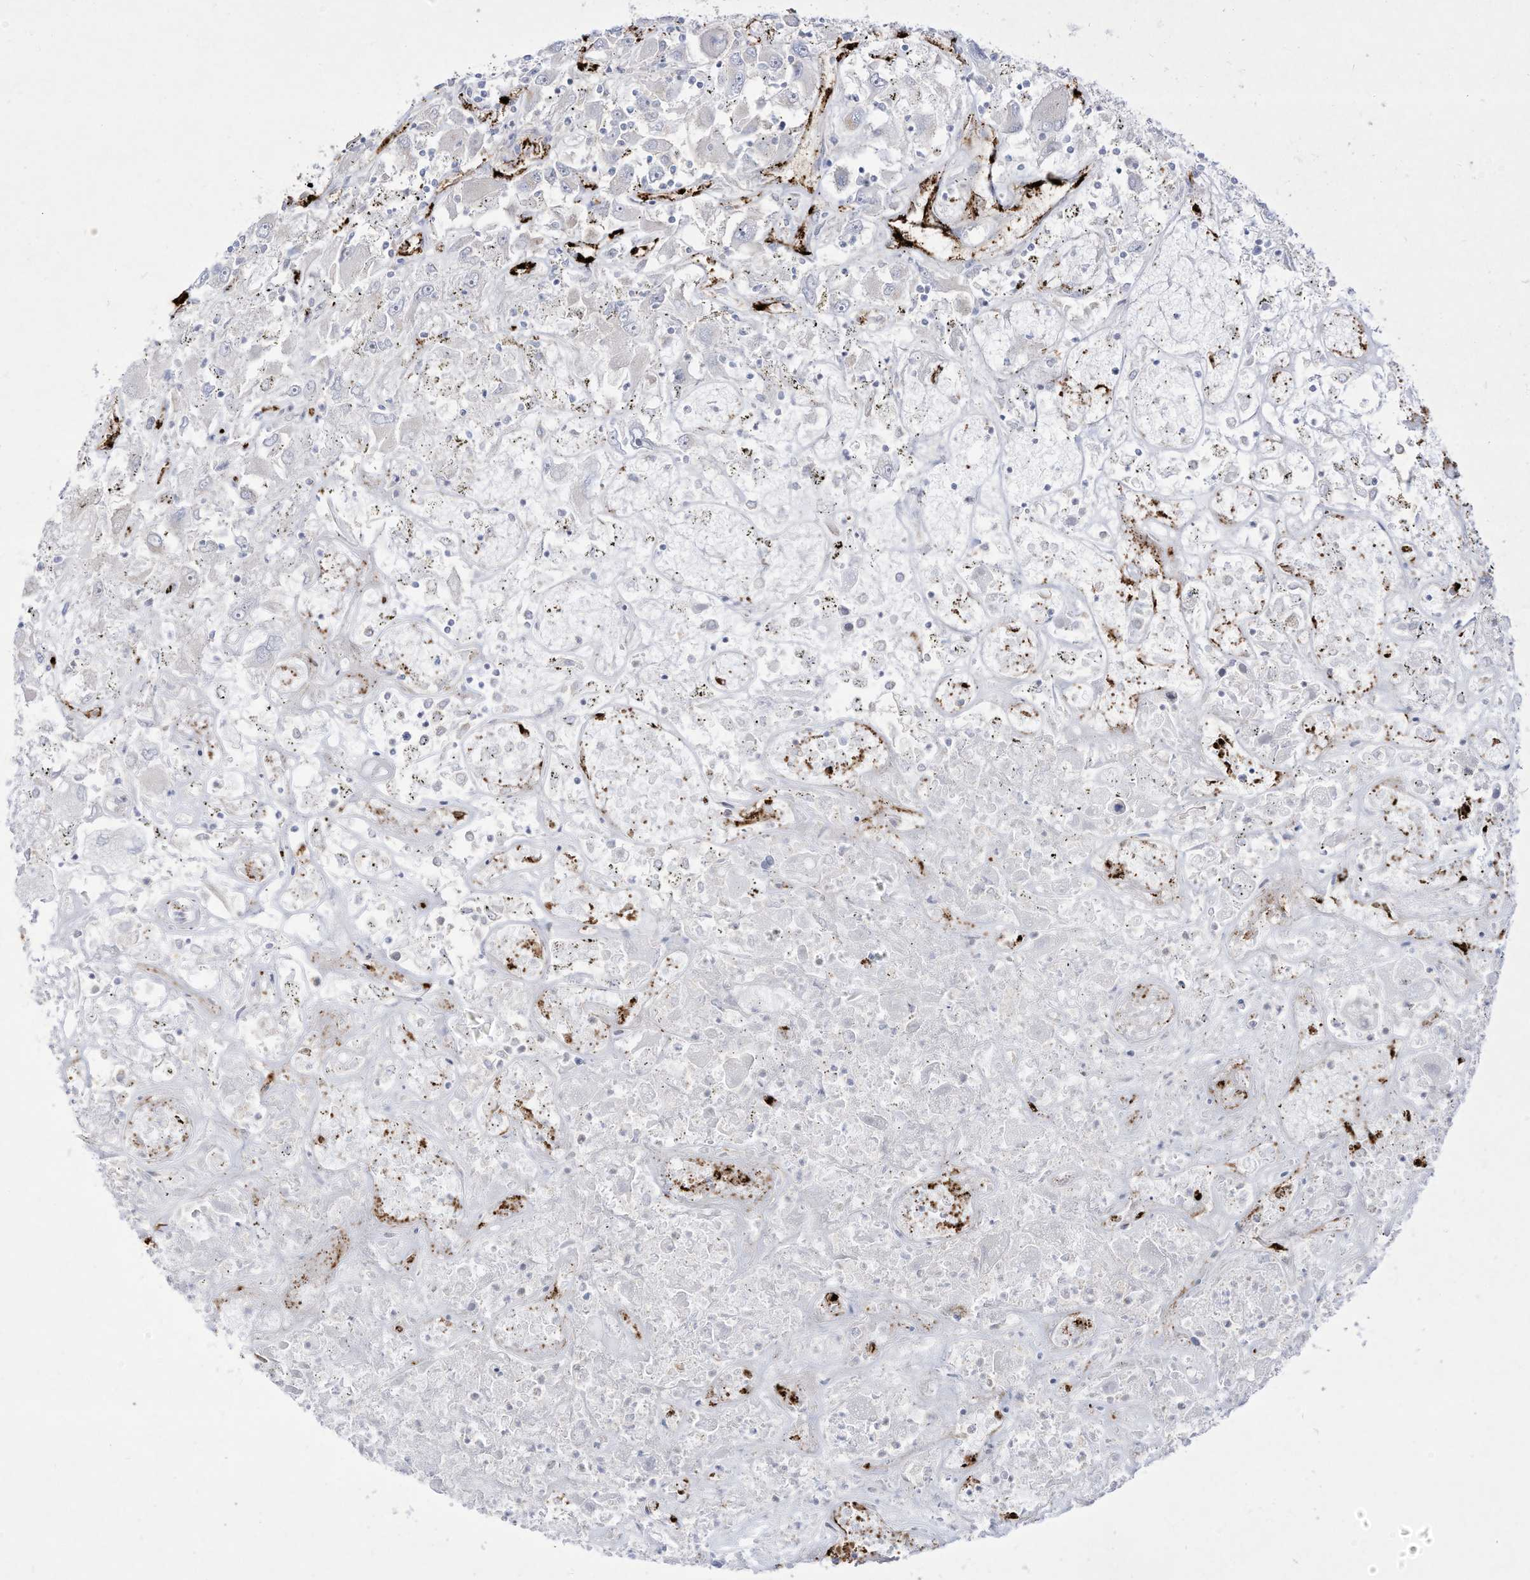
{"staining": {"intensity": "negative", "quantity": "none", "location": "none"}, "tissue": "renal cancer", "cell_type": "Tumor cells", "image_type": "cancer", "snomed": [{"axis": "morphology", "description": "Adenocarcinoma, NOS"}, {"axis": "topography", "description": "Kidney"}], "caption": "A high-resolution photomicrograph shows immunohistochemistry (IHC) staining of renal cancer (adenocarcinoma), which exhibits no significant expression in tumor cells.", "gene": "ZGRF1", "patient": {"sex": "female", "age": 52}}